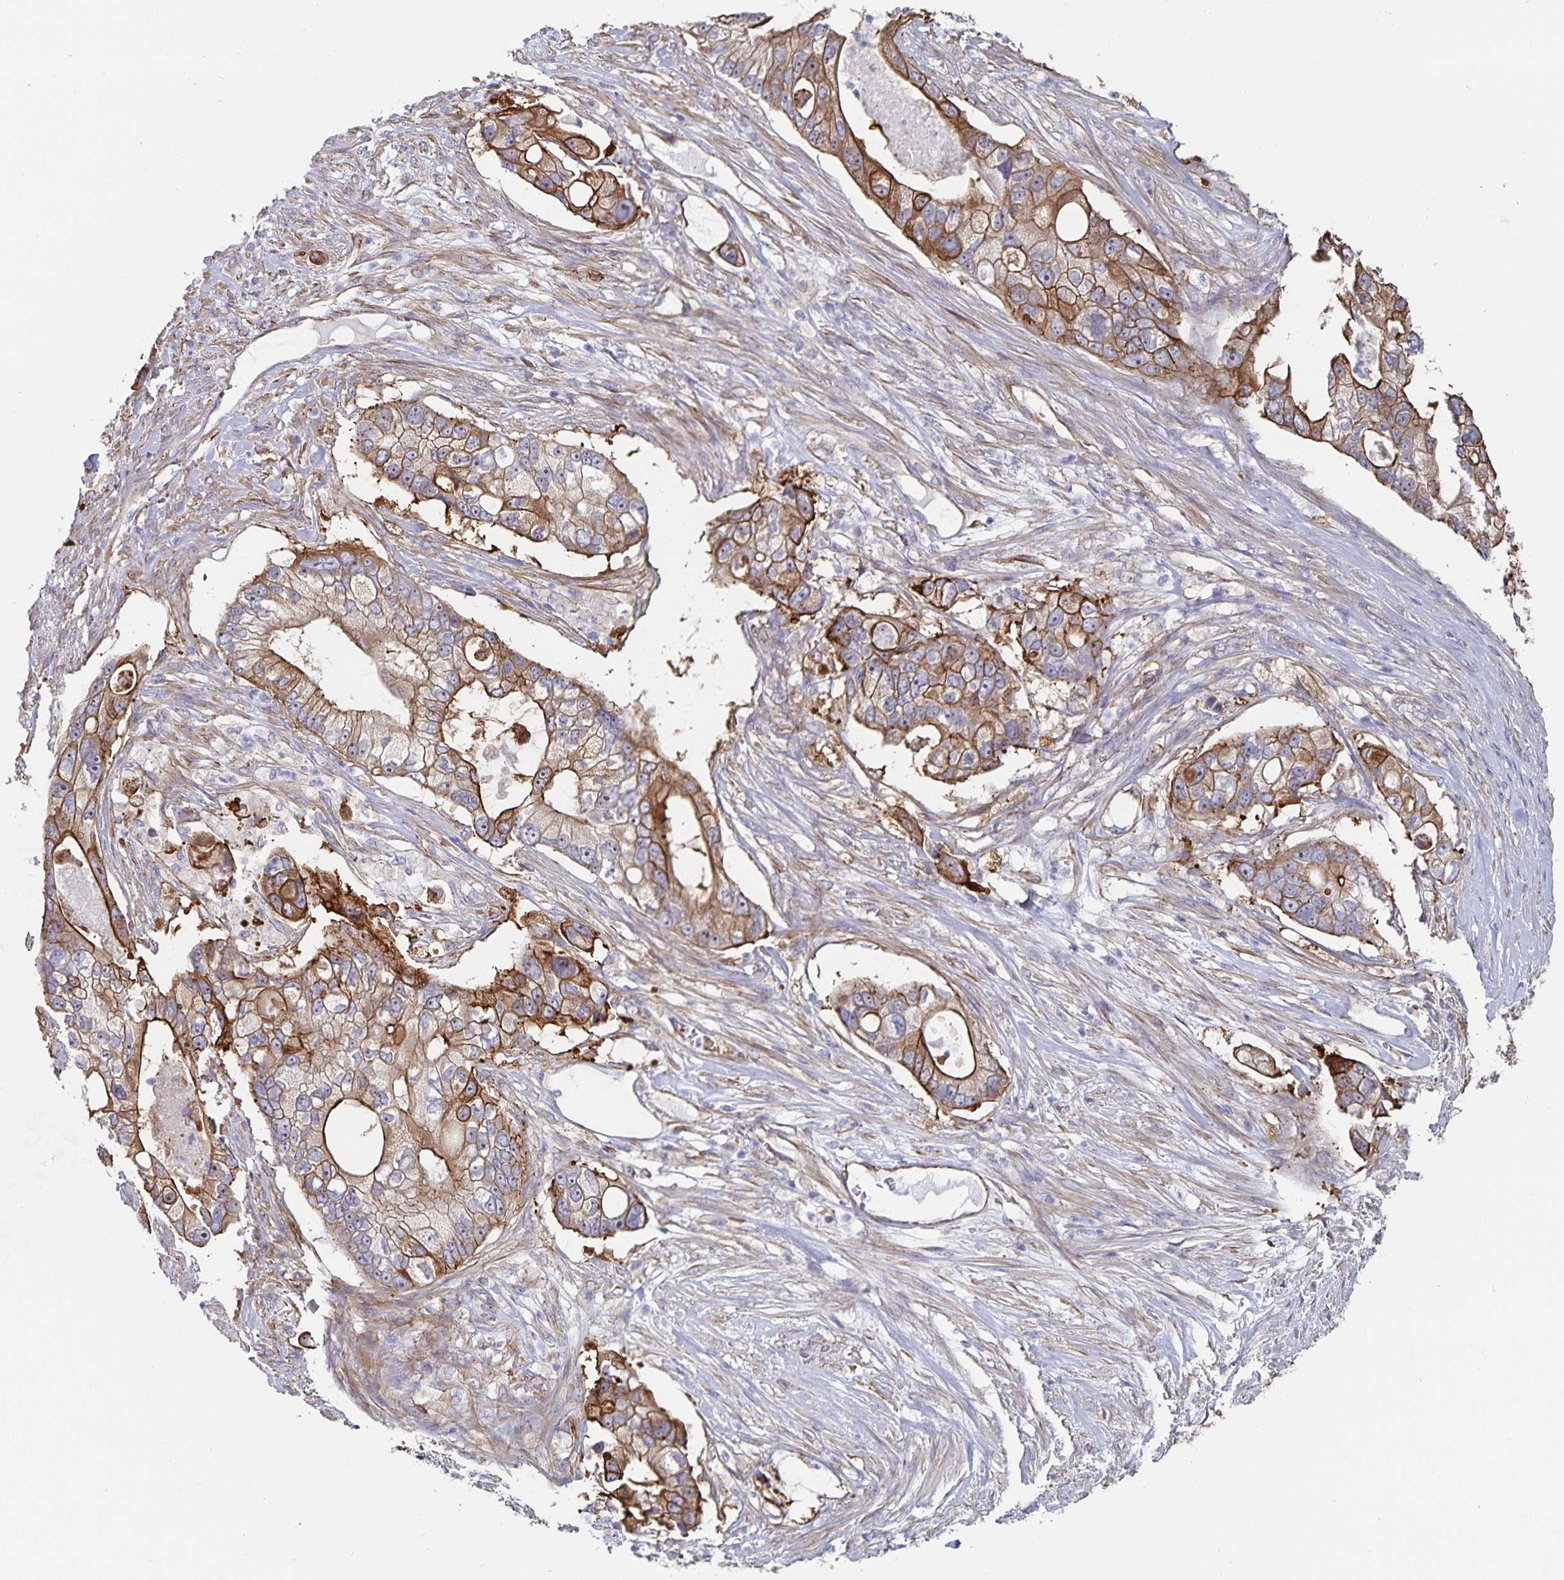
{"staining": {"intensity": "moderate", "quantity": ">75%", "location": "cytoplasmic/membranous"}, "tissue": "pancreatic cancer", "cell_type": "Tumor cells", "image_type": "cancer", "snomed": [{"axis": "morphology", "description": "Adenocarcinoma, NOS"}, {"axis": "topography", "description": "Pancreas"}], "caption": "Immunohistochemistry (DAB (3,3'-diaminobenzidine)) staining of human adenocarcinoma (pancreatic) demonstrates moderate cytoplasmic/membranous protein staining in approximately >75% of tumor cells.", "gene": "SSTR1", "patient": {"sex": "female", "age": 69}}